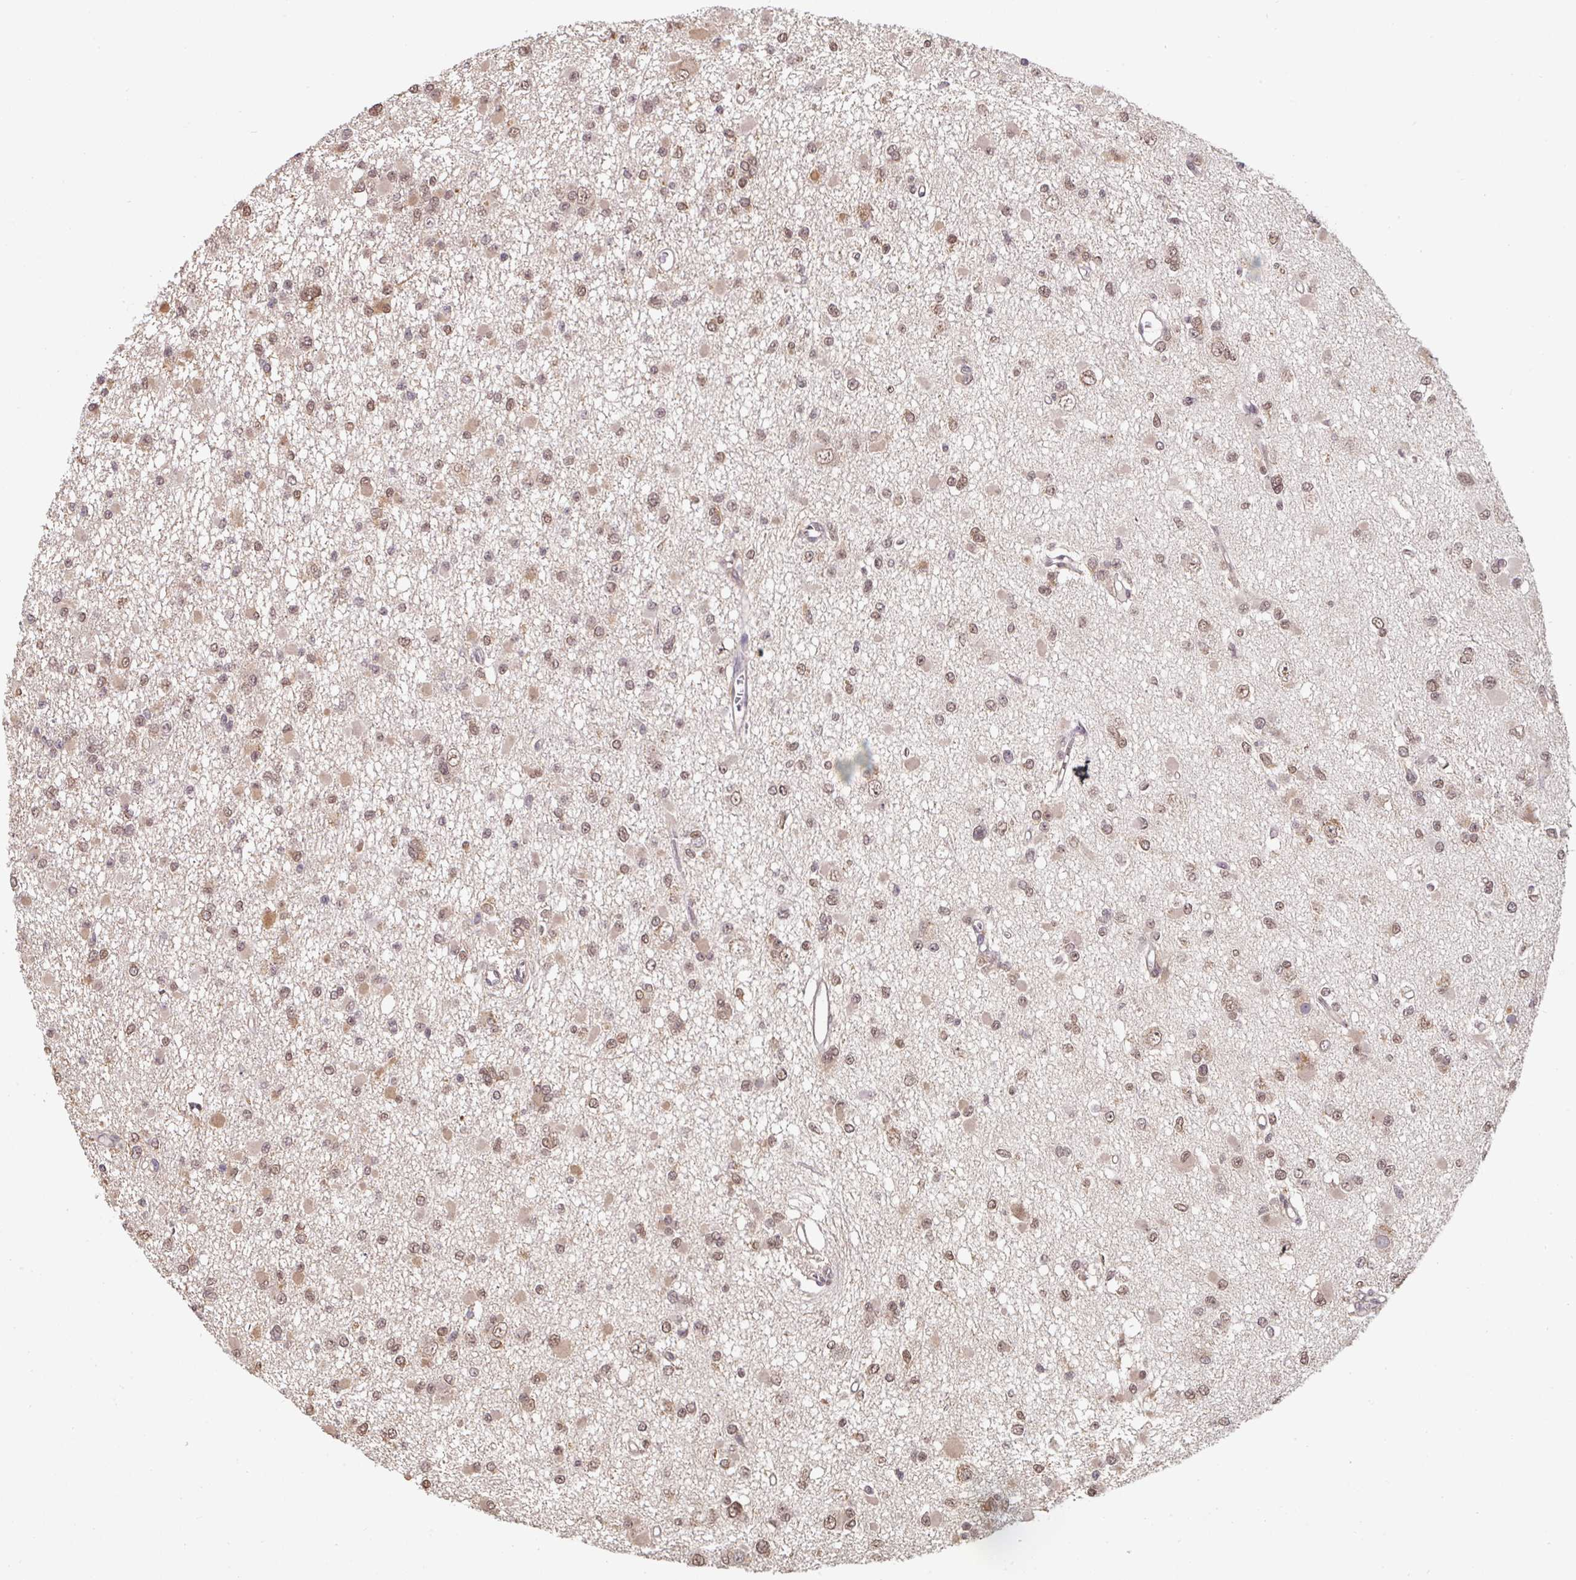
{"staining": {"intensity": "moderate", "quantity": ">75%", "location": "nuclear"}, "tissue": "glioma", "cell_type": "Tumor cells", "image_type": "cancer", "snomed": [{"axis": "morphology", "description": "Glioma, malignant, Low grade"}, {"axis": "topography", "description": "Brain"}], "caption": "Protein staining reveals moderate nuclear positivity in about >75% of tumor cells in malignant low-grade glioma. The staining was performed using DAB (3,3'-diaminobenzidine) to visualize the protein expression in brown, while the nuclei were stained in blue with hematoxylin (Magnification: 20x).", "gene": "ST13", "patient": {"sex": "female", "age": 22}}